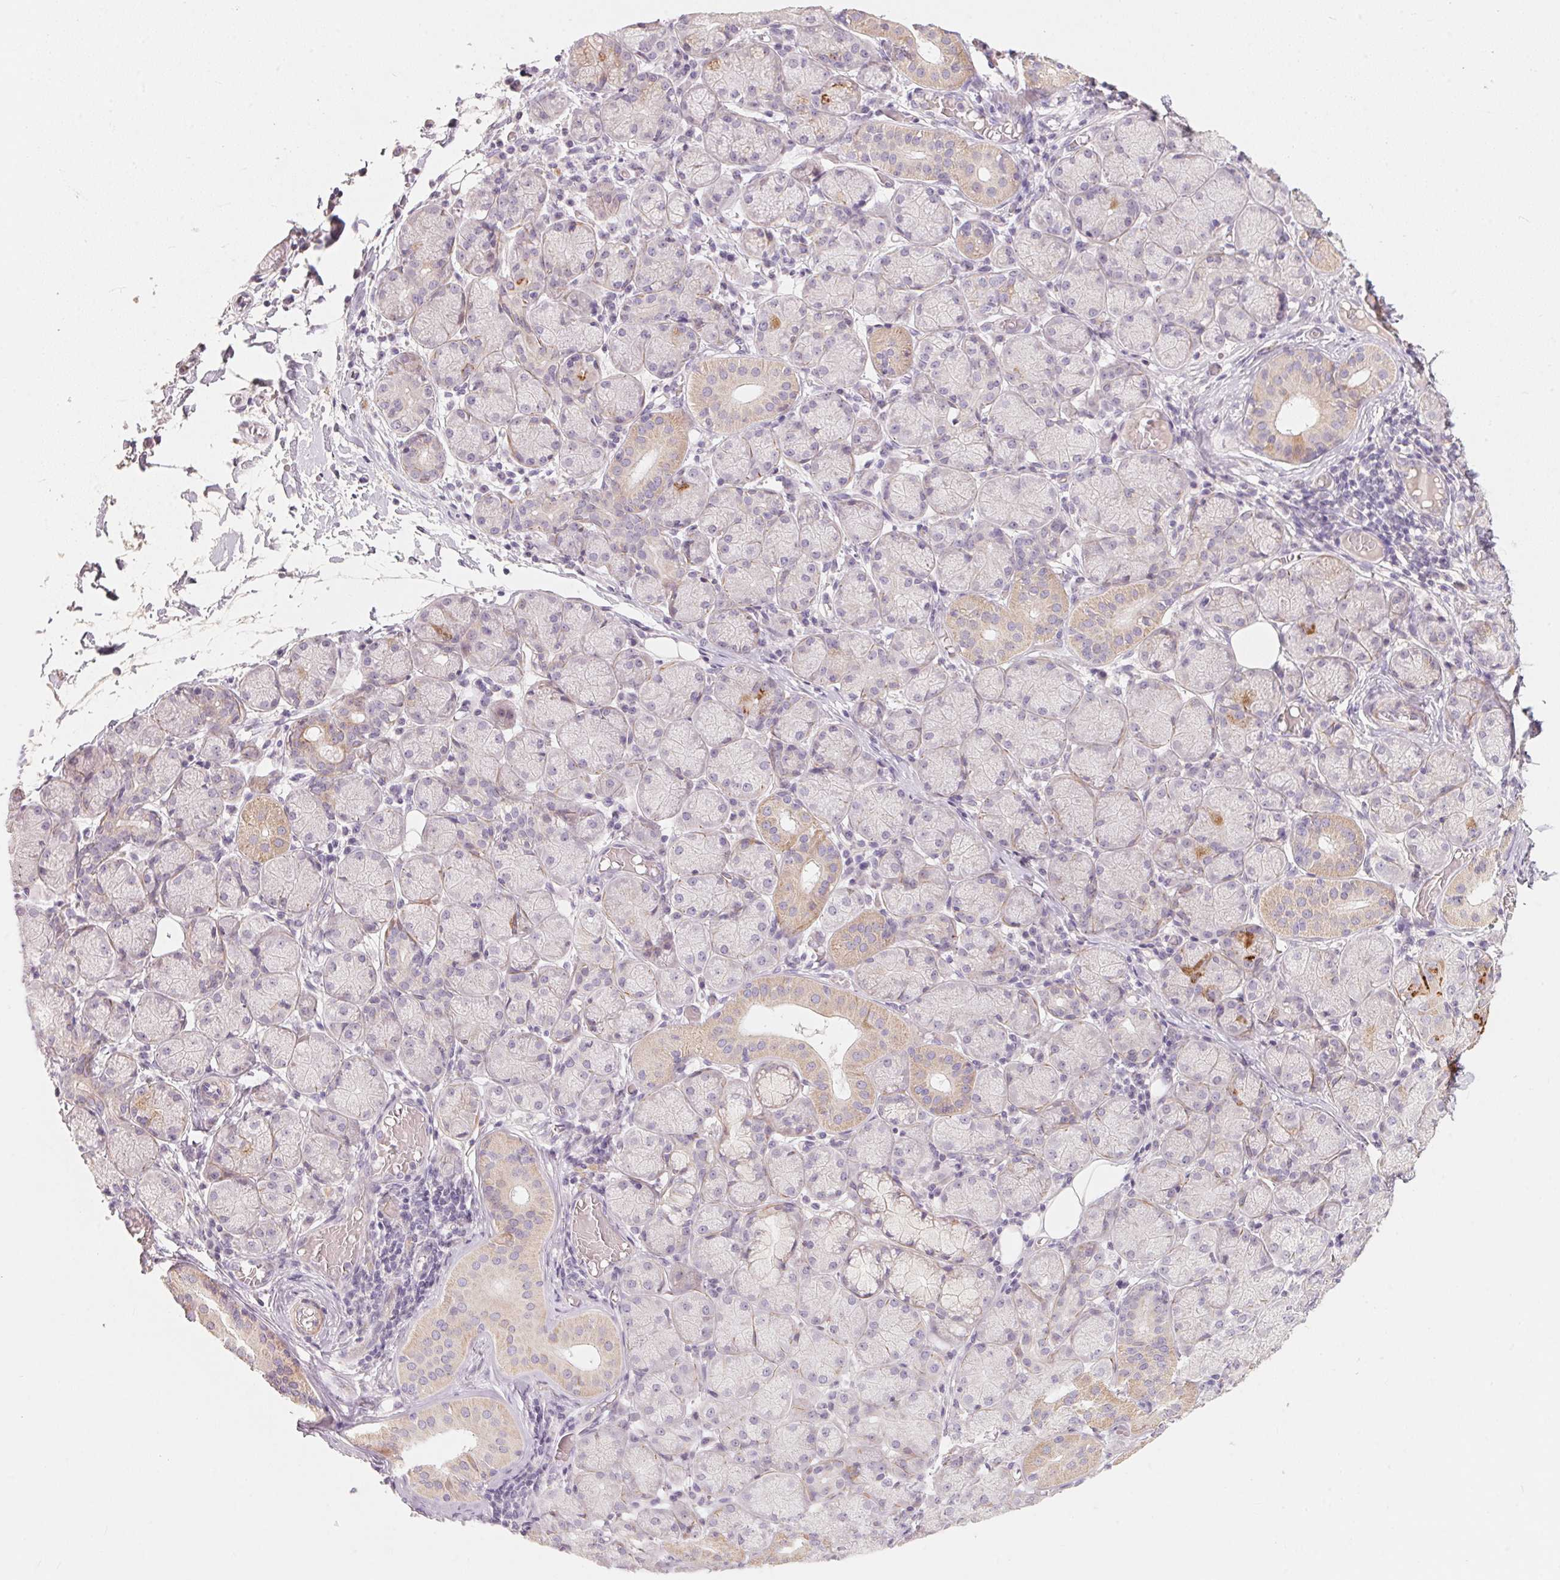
{"staining": {"intensity": "moderate", "quantity": "<25%", "location": "cytoplasmic/membranous"}, "tissue": "salivary gland", "cell_type": "Glandular cells", "image_type": "normal", "snomed": [{"axis": "morphology", "description": "Normal tissue, NOS"}, {"axis": "topography", "description": "Salivary gland"}, {"axis": "topography", "description": "Peripheral nerve tissue"}], "caption": "Moderate cytoplasmic/membranous protein positivity is seen in approximately <25% of glandular cells in salivary gland. The protein is shown in brown color, while the nuclei are stained blue.", "gene": "TP53AIP1", "patient": {"sex": "female", "age": 24}}